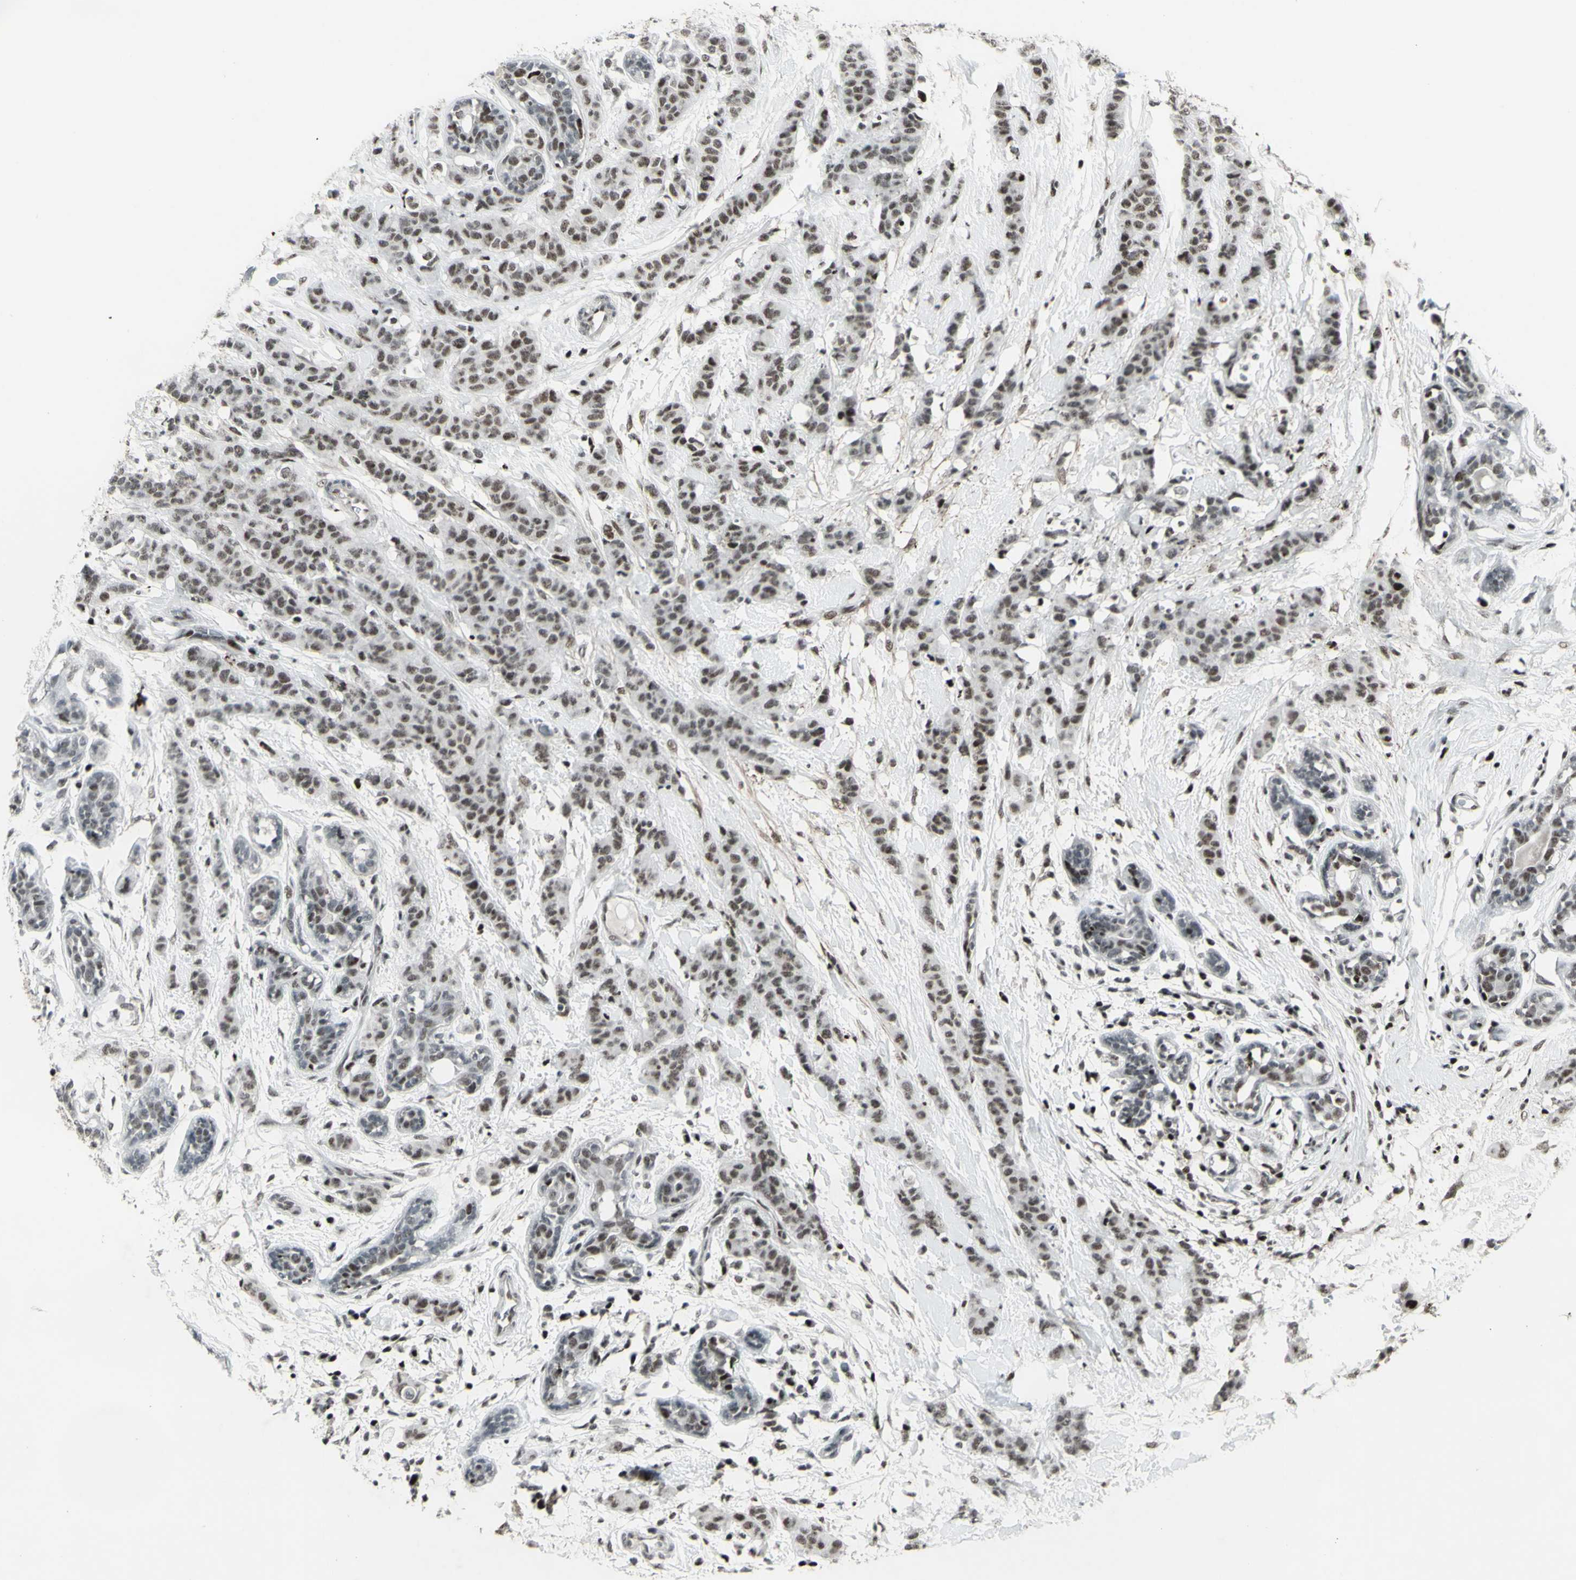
{"staining": {"intensity": "moderate", "quantity": "25%-75%", "location": "nuclear"}, "tissue": "breast cancer", "cell_type": "Tumor cells", "image_type": "cancer", "snomed": [{"axis": "morphology", "description": "Normal tissue, NOS"}, {"axis": "morphology", "description": "Duct carcinoma"}, {"axis": "topography", "description": "Breast"}], "caption": "Breast intraductal carcinoma was stained to show a protein in brown. There is medium levels of moderate nuclear staining in about 25%-75% of tumor cells. (Brightfield microscopy of DAB IHC at high magnification).", "gene": "SUPT6H", "patient": {"sex": "female", "age": 40}}